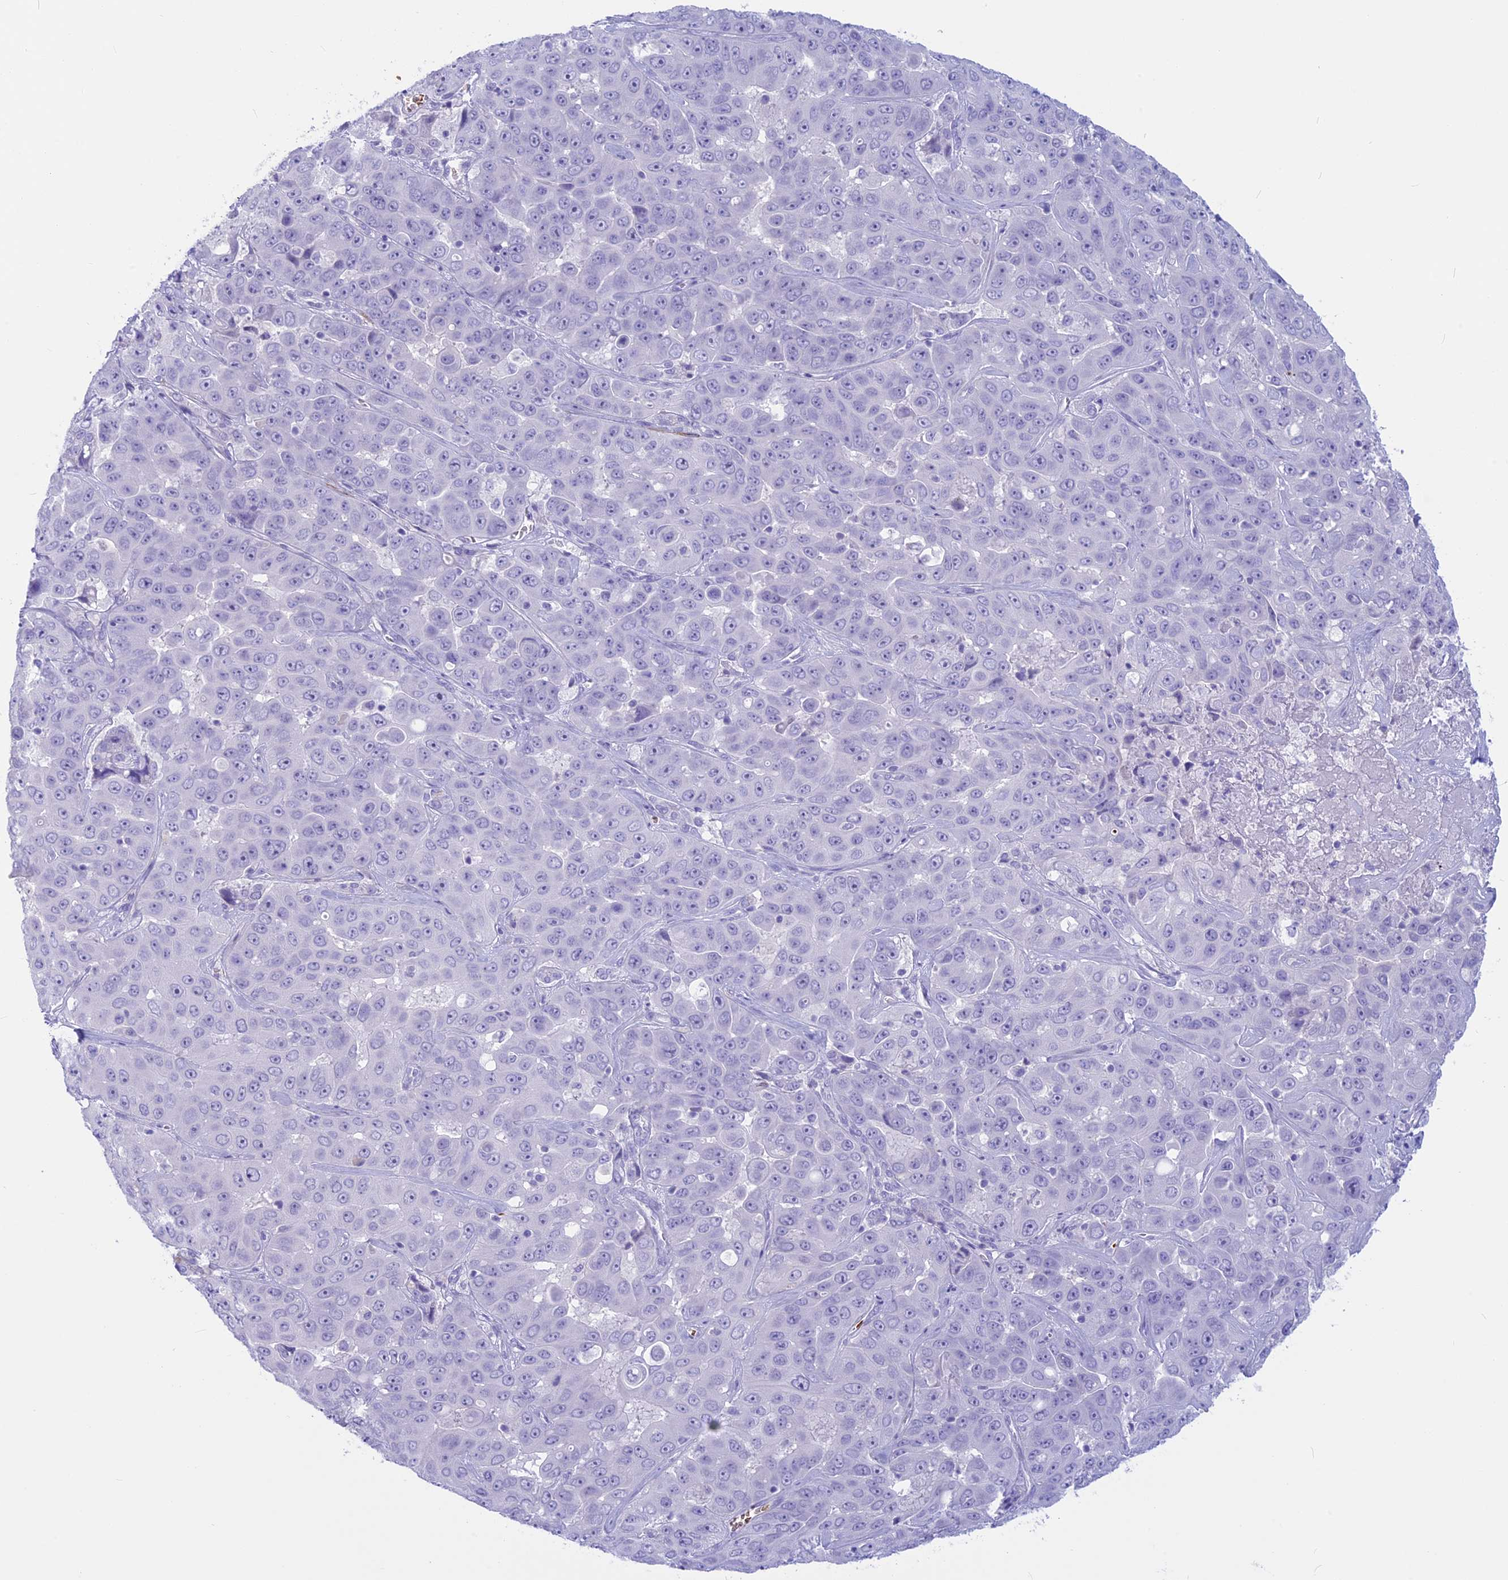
{"staining": {"intensity": "negative", "quantity": "none", "location": "none"}, "tissue": "liver cancer", "cell_type": "Tumor cells", "image_type": "cancer", "snomed": [{"axis": "morphology", "description": "Cholangiocarcinoma"}, {"axis": "topography", "description": "Liver"}], "caption": "High magnification brightfield microscopy of liver cholangiocarcinoma stained with DAB (brown) and counterstained with hematoxylin (blue): tumor cells show no significant positivity.", "gene": "GAPDHS", "patient": {"sex": "female", "age": 52}}